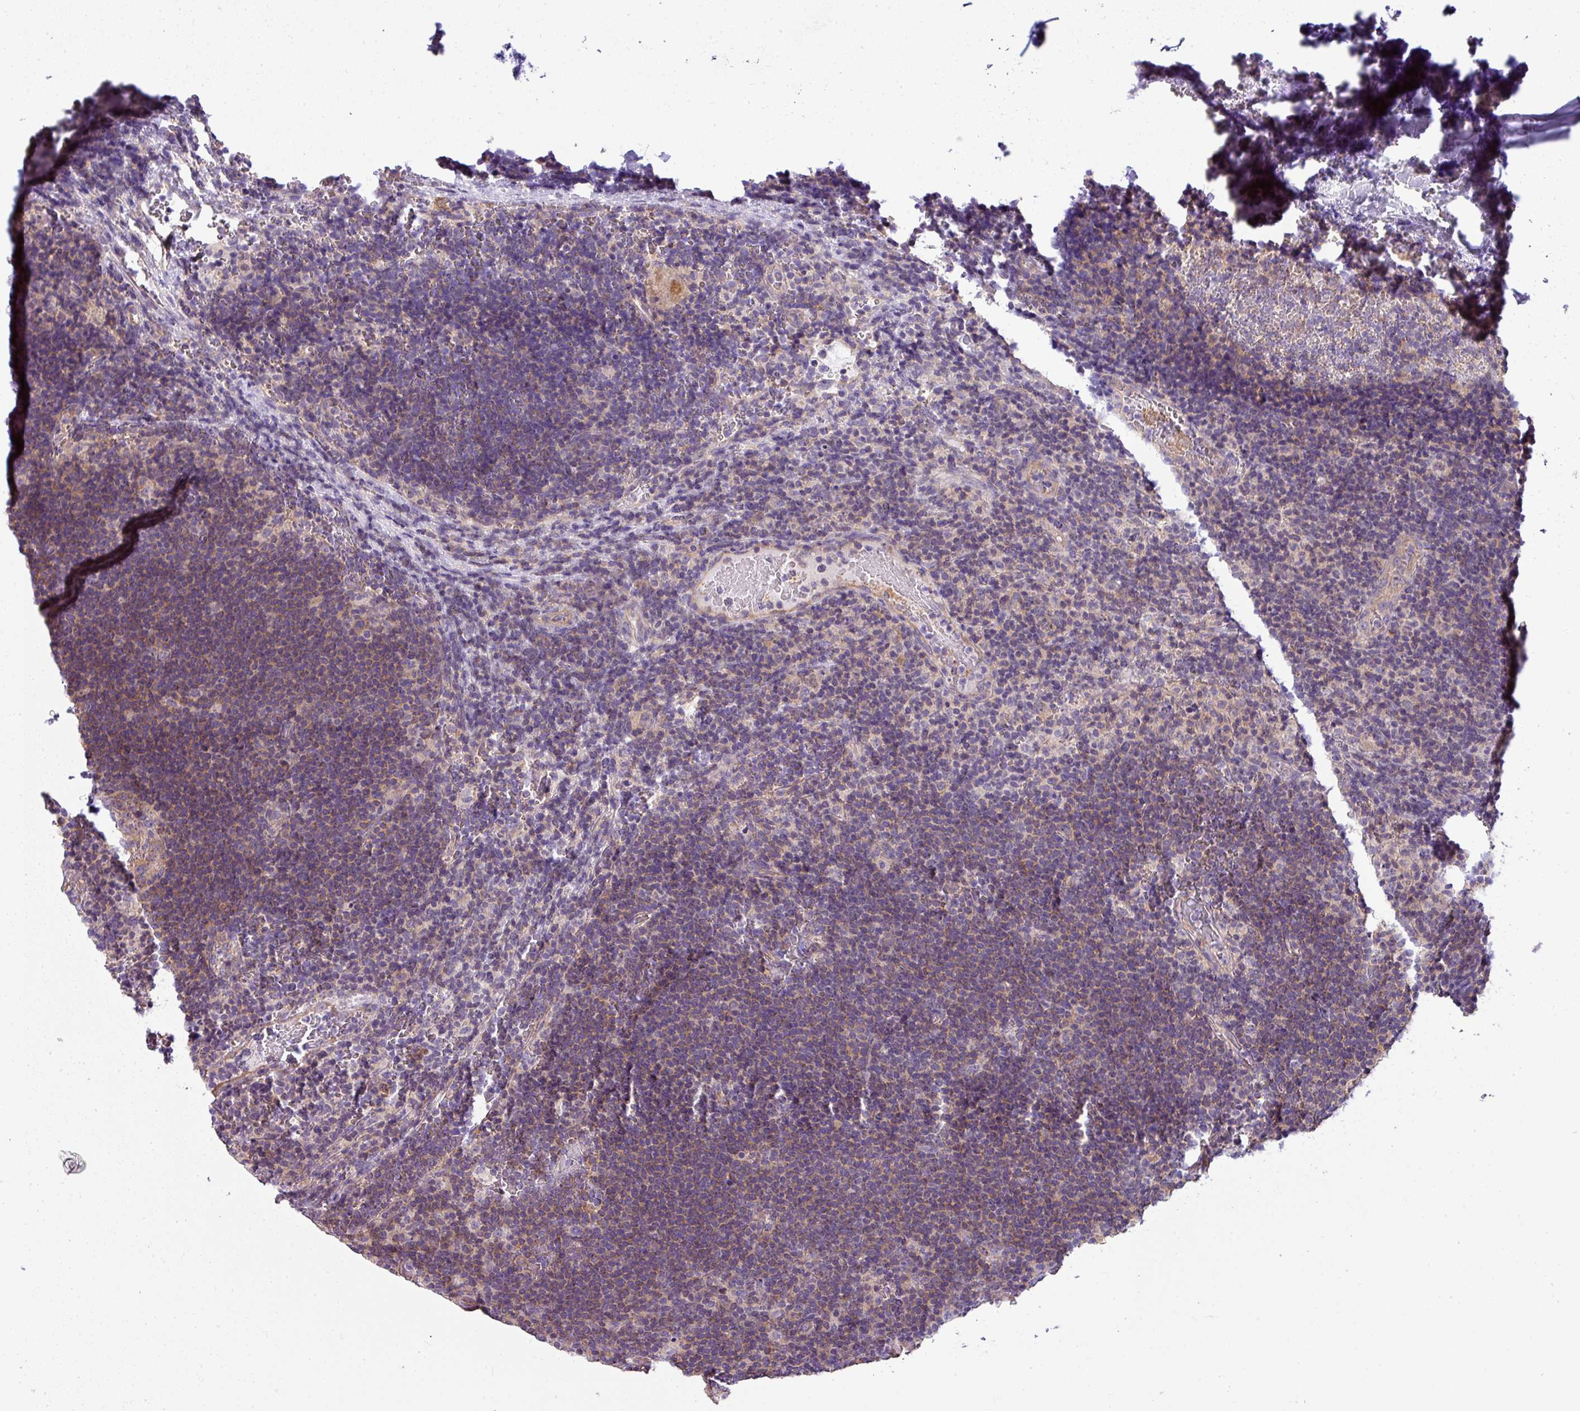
{"staining": {"intensity": "negative", "quantity": "none", "location": "none"}, "tissue": "lymphoma", "cell_type": "Tumor cells", "image_type": "cancer", "snomed": [{"axis": "morphology", "description": "Hodgkin's disease, NOS"}, {"axis": "topography", "description": "Lymph node"}], "caption": "Protein analysis of lymphoma exhibits no significant staining in tumor cells. (Brightfield microscopy of DAB (3,3'-diaminobenzidine) immunohistochemistry at high magnification).", "gene": "PALS2", "patient": {"sex": "female", "age": 57}}